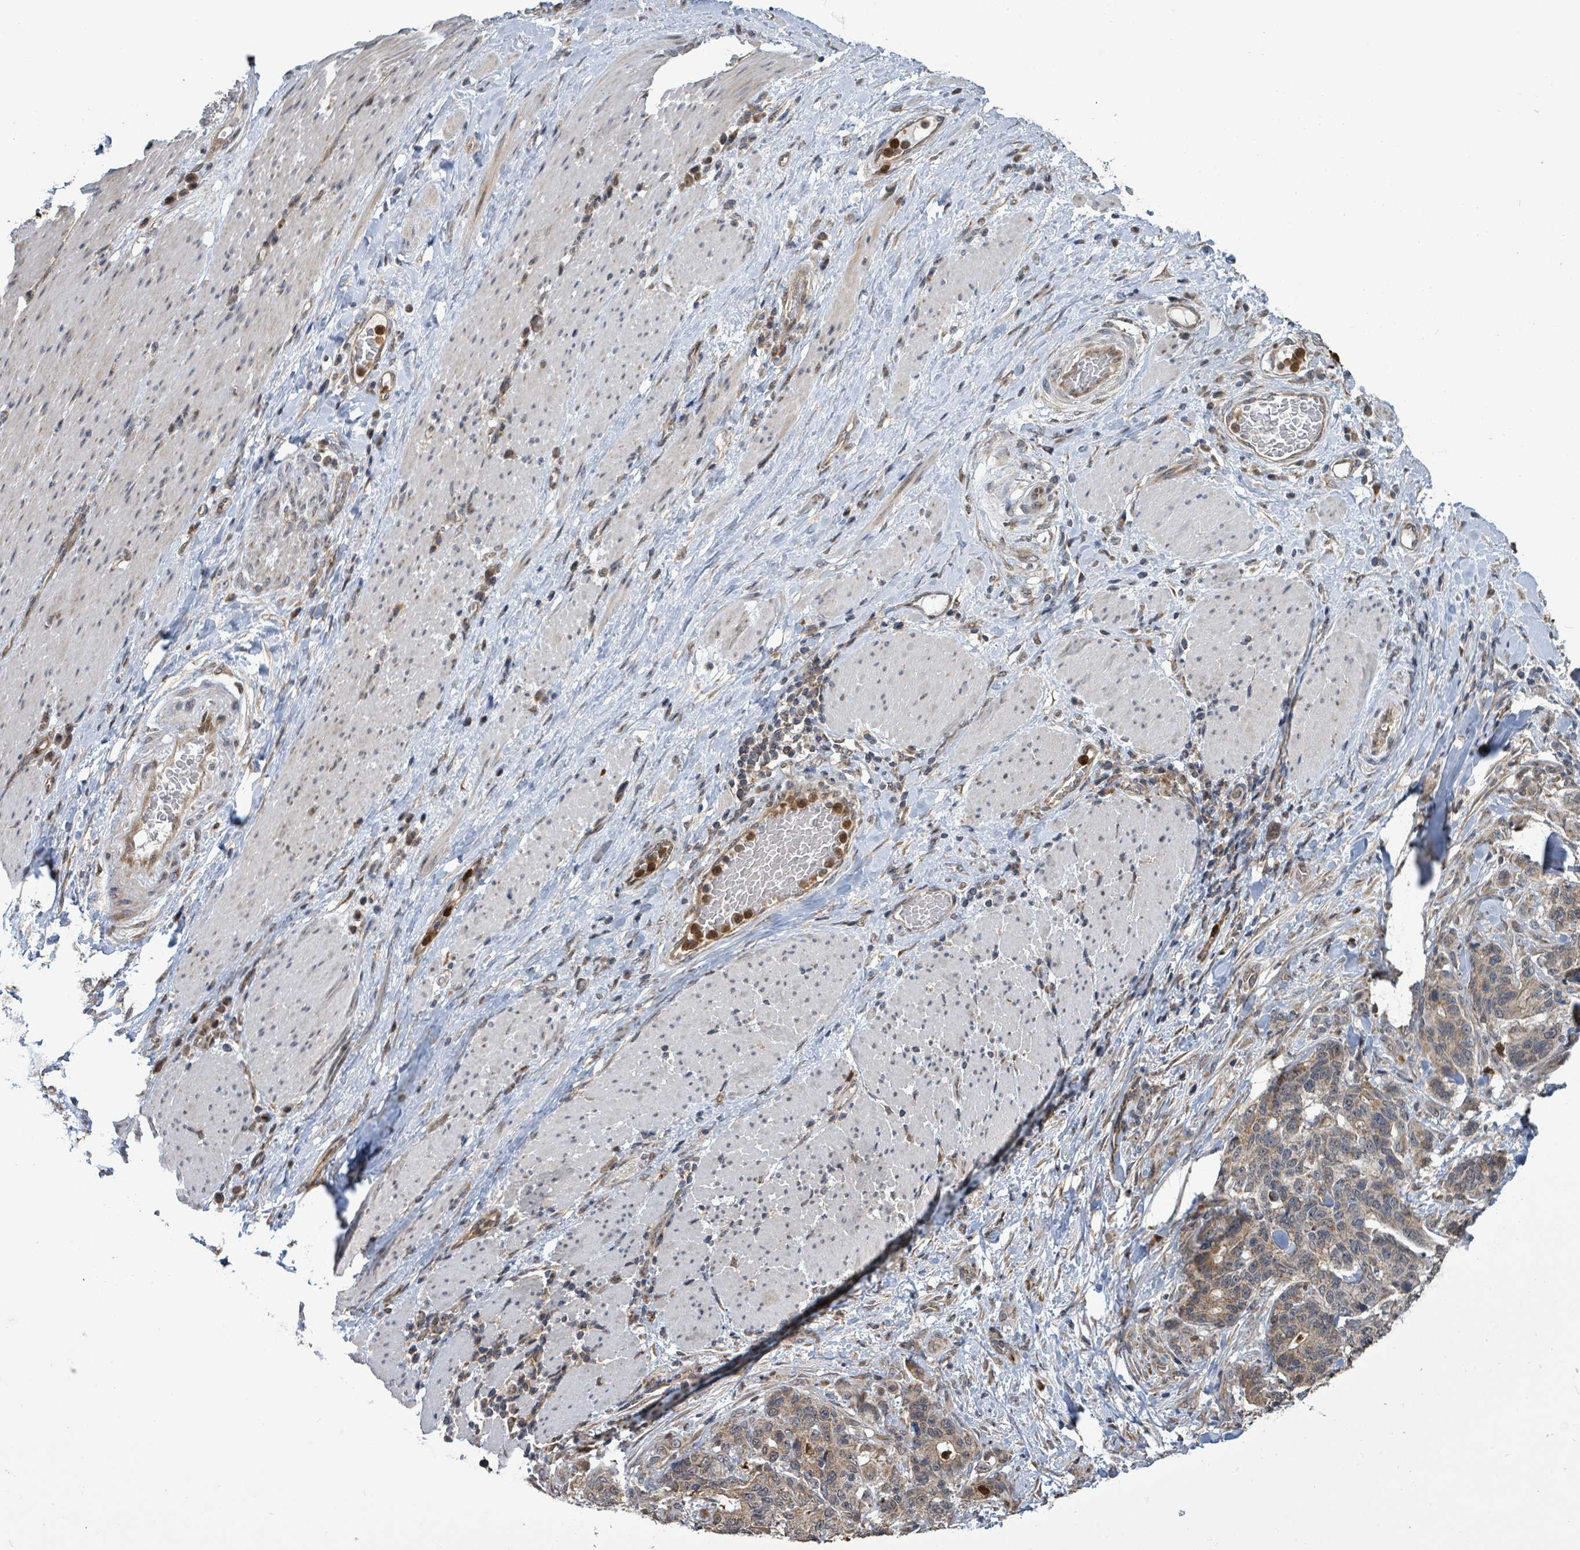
{"staining": {"intensity": "weak", "quantity": "25%-75%", "location": "cytoplasmic/membranous"}, "tissue": "stomach cancer", "cell_type": "Tumor cells", "image_type": "cancer", "snomed": [{"axis": "morphology", "description": "Normal tissue, NOS"}, {"axis": "morphology", "description": "Adenocarcinoma, NOS"}, {"axis": "topography", "description": "Stomach"}], "caption": "Protein staining shows weak cytoplasmic/membranous expression in about 25%-75% of tumor cells in stomach adenocarcinoma. The staining was performed using DAB (3,3'-diaminobenzidine), with brown indicating positive protein expression. Nuclei are stained blue with hematoxylin.", "gene": "COQ6", "patient": {"sex": "female", "age": 64}}